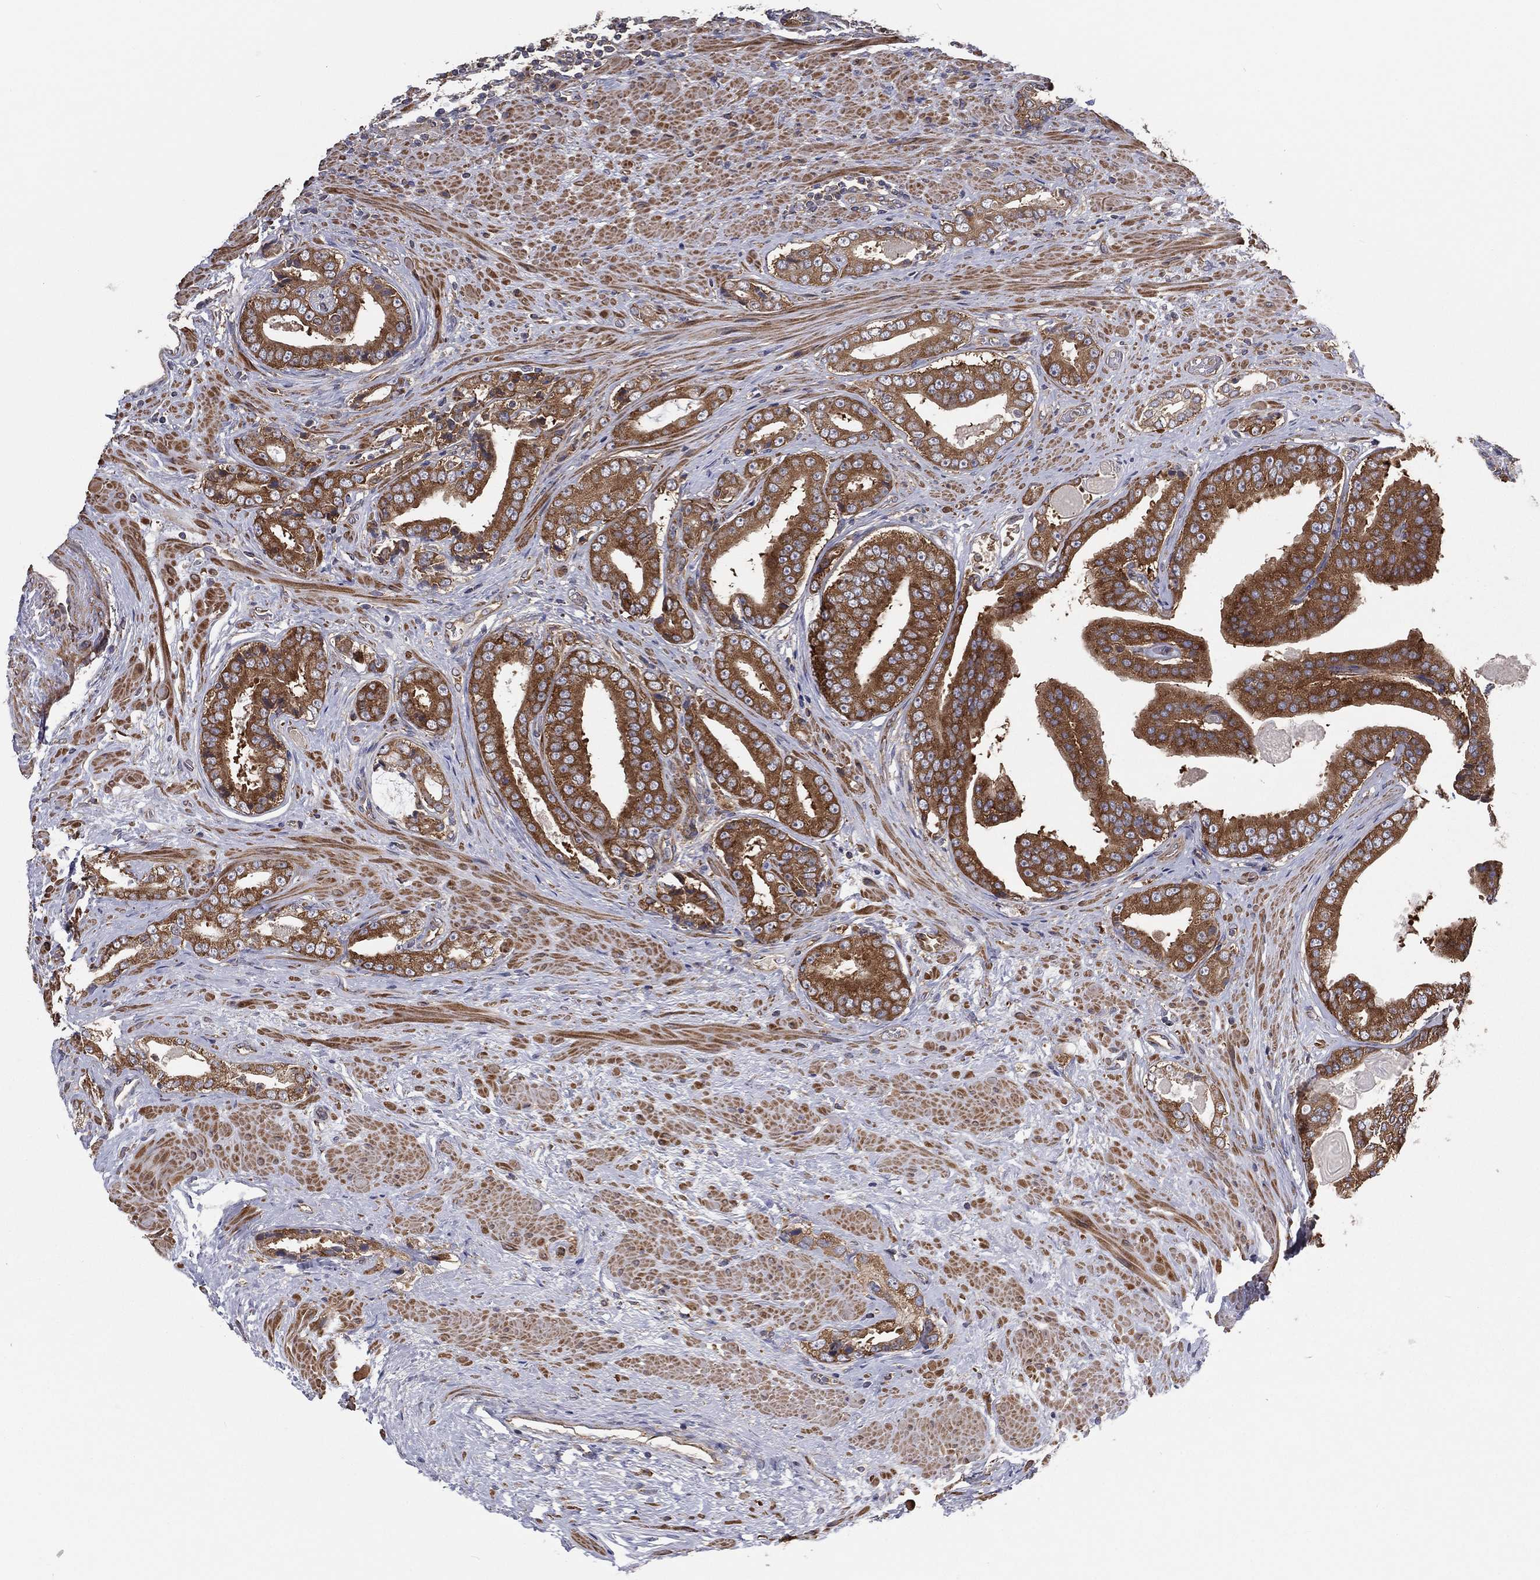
{"staining": {"intensity": "strong", "quantity": "25%-75%", "location": "cytoplasmic/membranous"}, "tissue": "prostate cancer", "cell_type": "Tumor cells", "image_type": "cancer", "snomed": [{"axis": "morphology", "description": "Adenocarcinoma, Low grade"}, {"axis": "topography", "description": "Prostate and seminal vesicle, NOS"}], "caption": "Immunohistochemical staining of prostate low-grade adenocarcinoma demonstrates high levels of strong cytoplasmic/membranous protein staining in about 25%-75% of tumor cells. Nuclei are stained in blue.", "gene": "EIF2B5", "patient": {"sex": "male", "age": 61}}